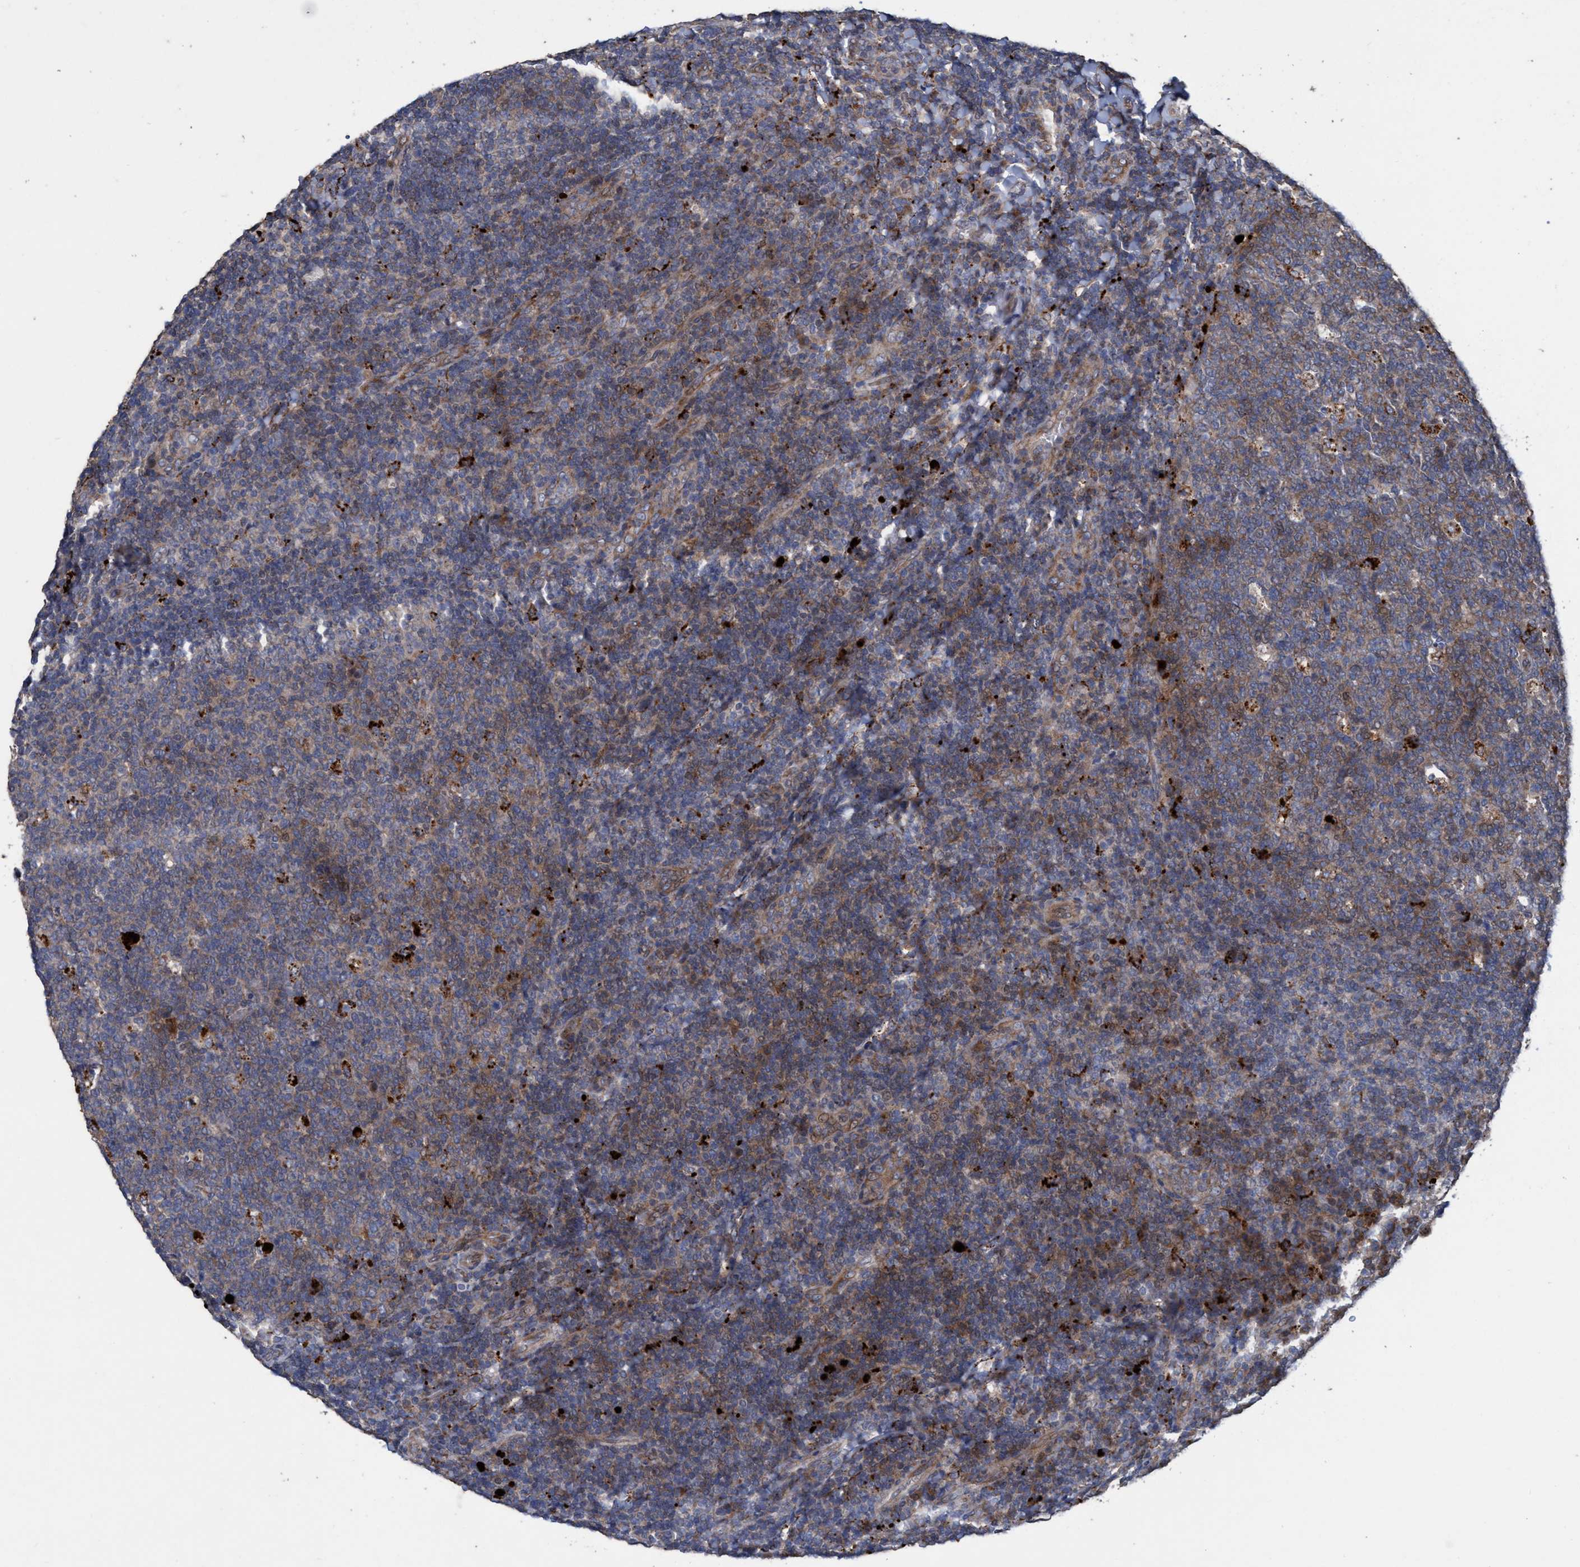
{"staining": {"intensity": "moderate", "quantity": "25%-75%", "location": "cytoplasmic/membranous"}, "tissue": "tonsil", "cell_type": "Germinal center cells", "image_type": "normal", "snomed": [{"axis": "morphology", "description": "Normal tissue, NOS"}, {"axis": "topography", "description": "Tonsil"}], "caption": "Tonsil stained with DAB (3,3'-diaminobenzidine) immunohistochemistry reveals medium levels of moderate cytoplasmic/membranous expression in about 25%-75% of germinal center cells.", "gene": "BBS9", "patient": {"sex": "male", "age": 17}}